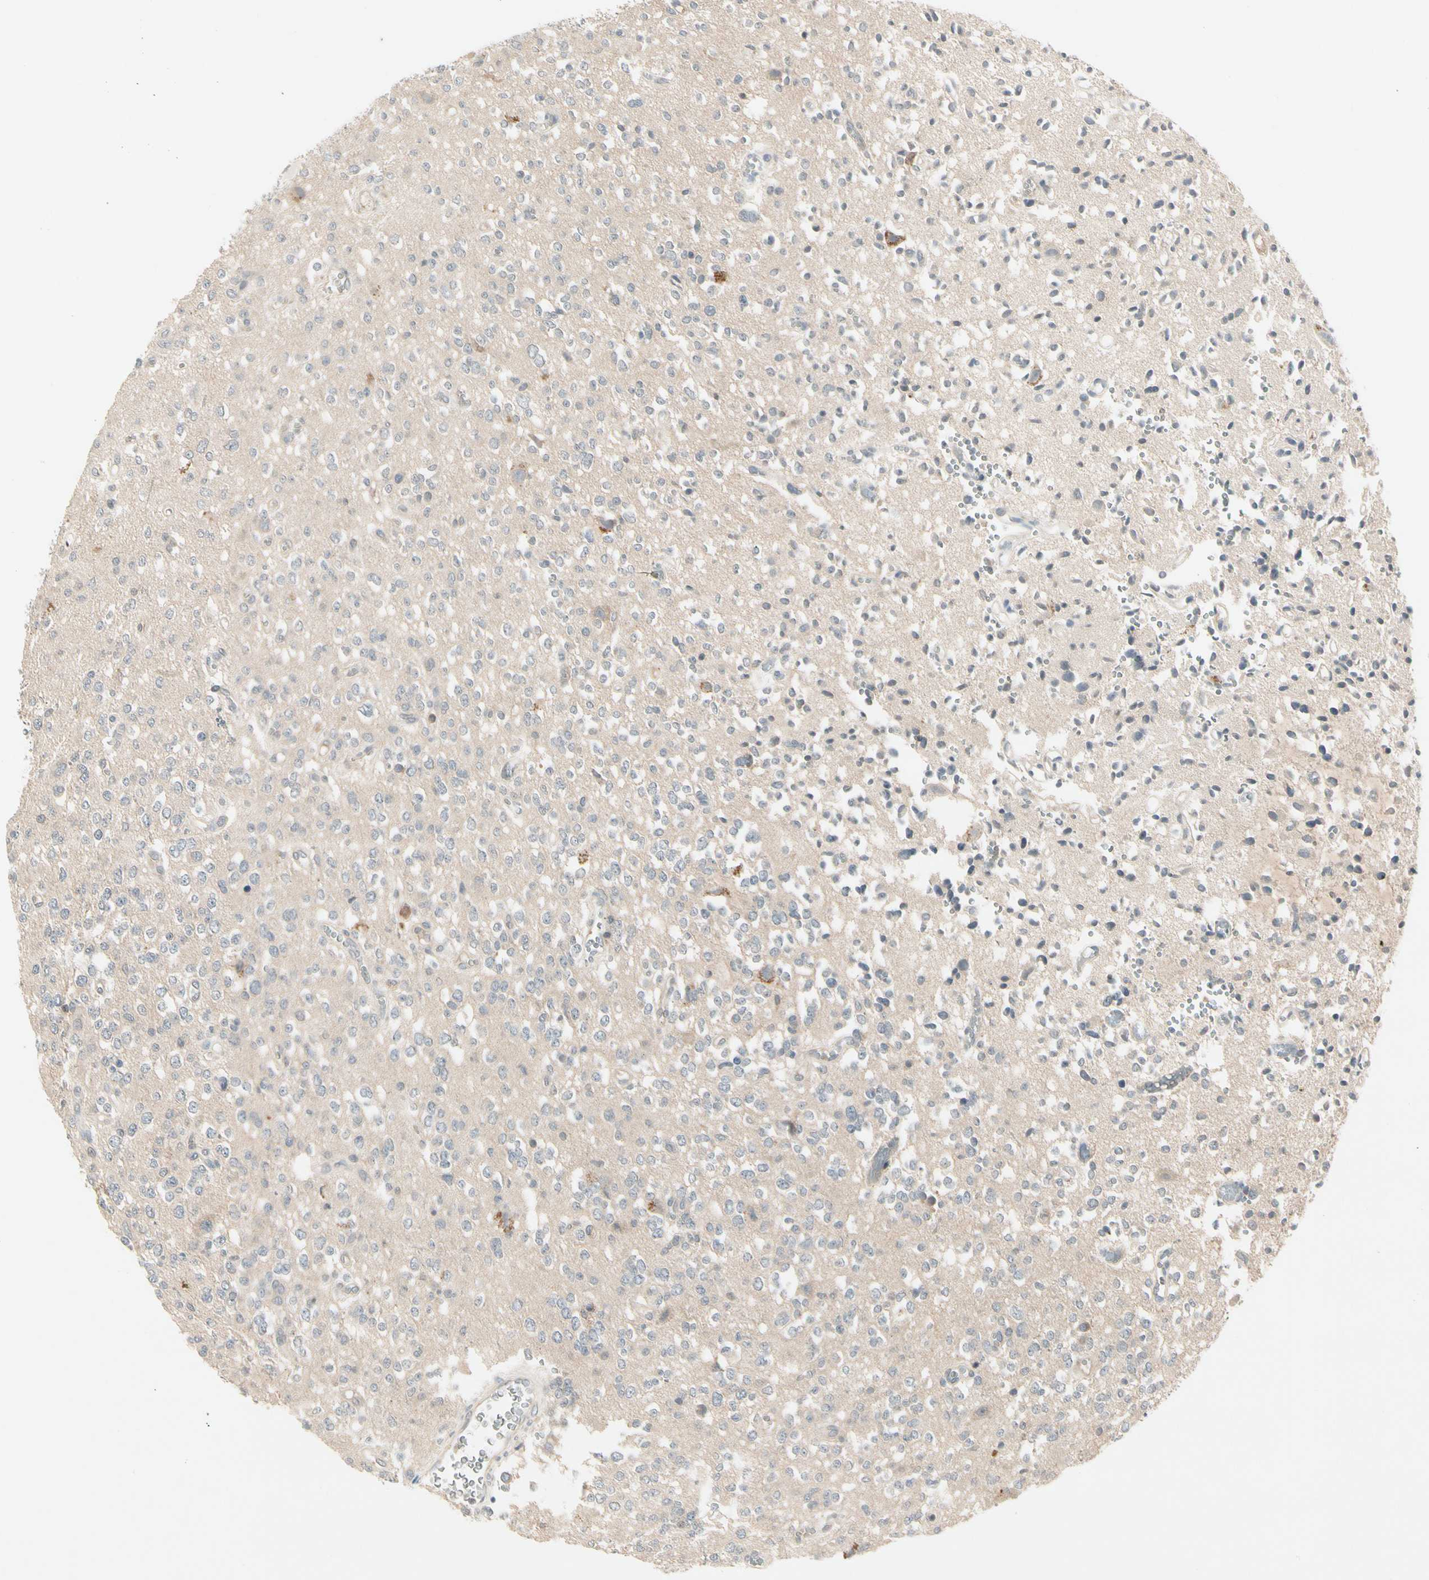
{"staining": {"intensity": "negative", "quantity": "none", "location": "none"}, "tissue": "glioma", "cell_type": "Tumor cells", "image_type": "cancer", "snomed": [{"axis": "morphology", "description": "Glioma, malignant, Low grade"}, {"axis": "topography", "description": "Brain"}], "caption": "Immunohistochemical staining of human malignant glioma (low-grade) reveals no significant expression in tumor cells.", "gene": "CCL4", "patient": {"sex": "male", "age": 38}}